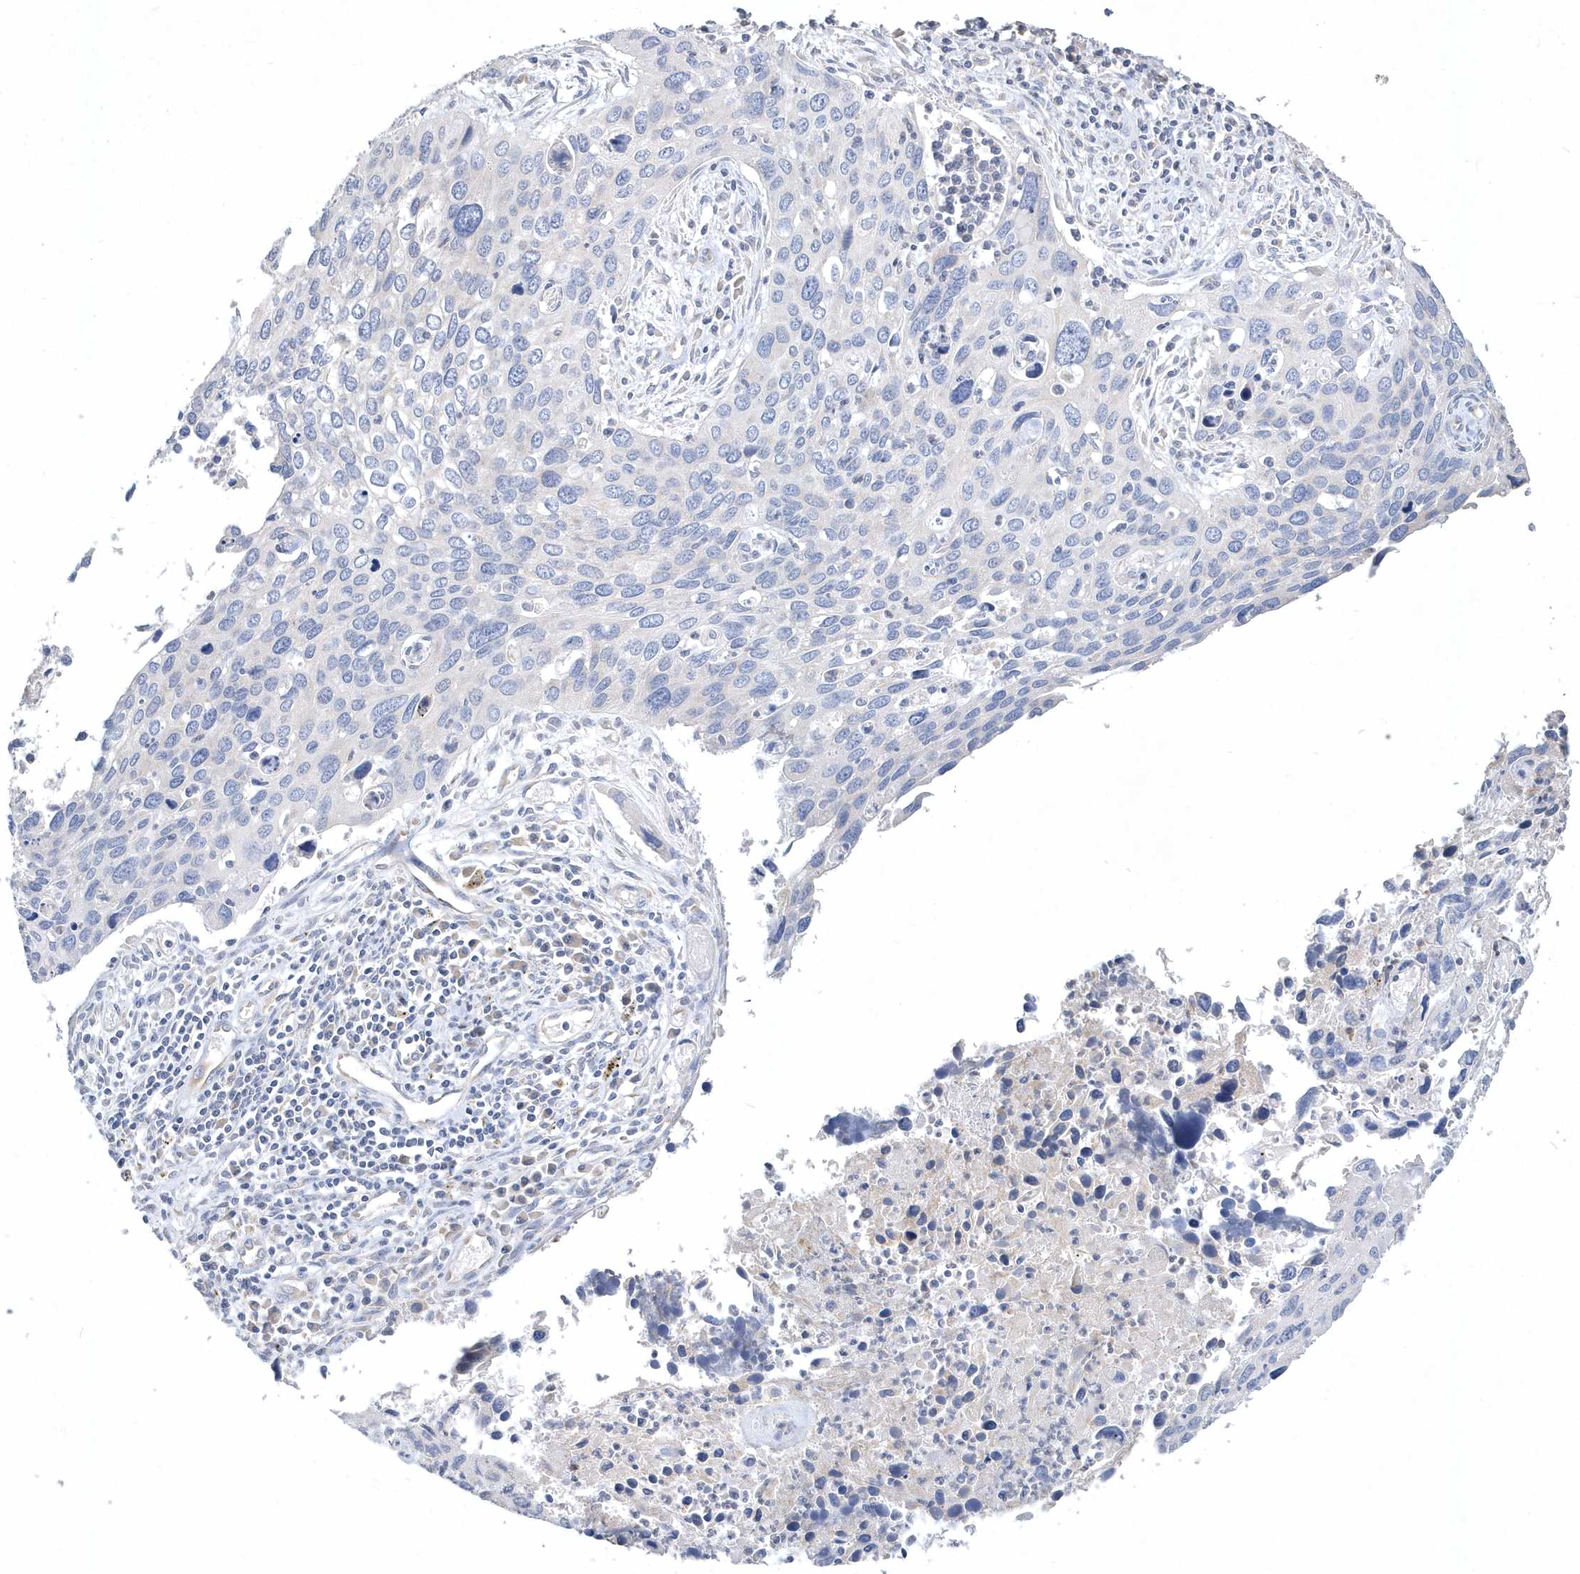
{"staining": {"intensity": "negative", "quantity": "none", "location": "none"}, "tissue": "cervical cancer", "cell_type": "Tumor cells", "image_type": "cancer", "snomed": [{"axis": "morphology", "description": "Squamous cell carcinoma, NOS"}, {"axis": "topography", "description": "Cervix"}], "caption": "This is a photomicrograph of immunohistochemistry (IHC) staining of squamous cell carcinoma (cervical), which shows no positivity in tumor cells.", "gene": "DGAT1", "patient": {"sex": "female", "age": 55}}